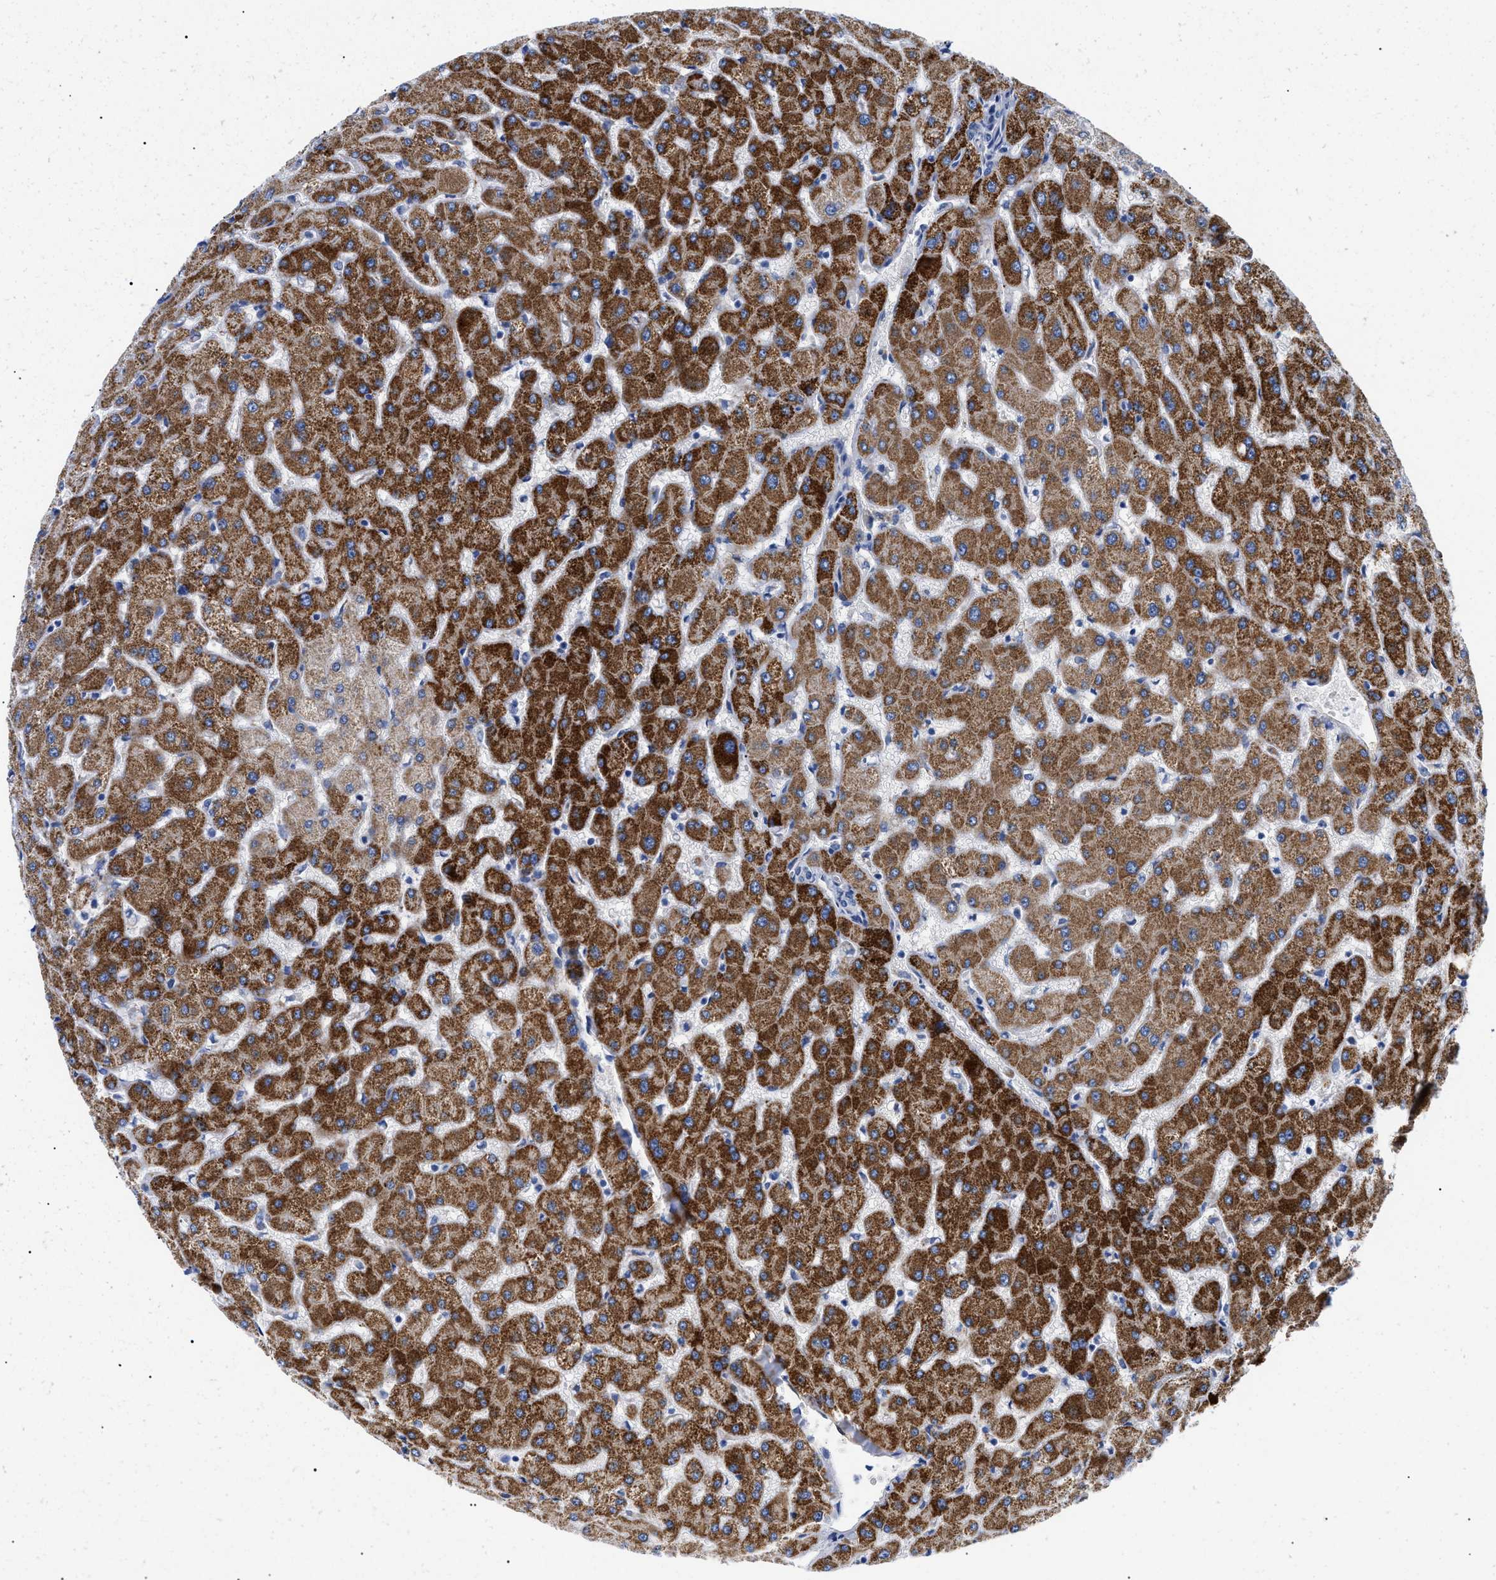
{"staining": {"intensity": "negative", "quantity": "none", "location": "none"}, "tissue": "liver", "cell_type": "Cholangiocytes", "image_type": "normal", "snomed": [{"axis": "morphology", "description": "Normal tissue, NOS"}, {"axis": "topography", "description": "Liver"}], "caption": "Normal liver was stained to show a protein in brown. There is no significant expression in cholangiocytes. (Brightfield microscopy of DAB (3,3'-diaminobenzidine) immunohistochemistry (IHC) at high magnification).", "gene": "ACKR1", "patient": {"sex": "female", "age": 63}}